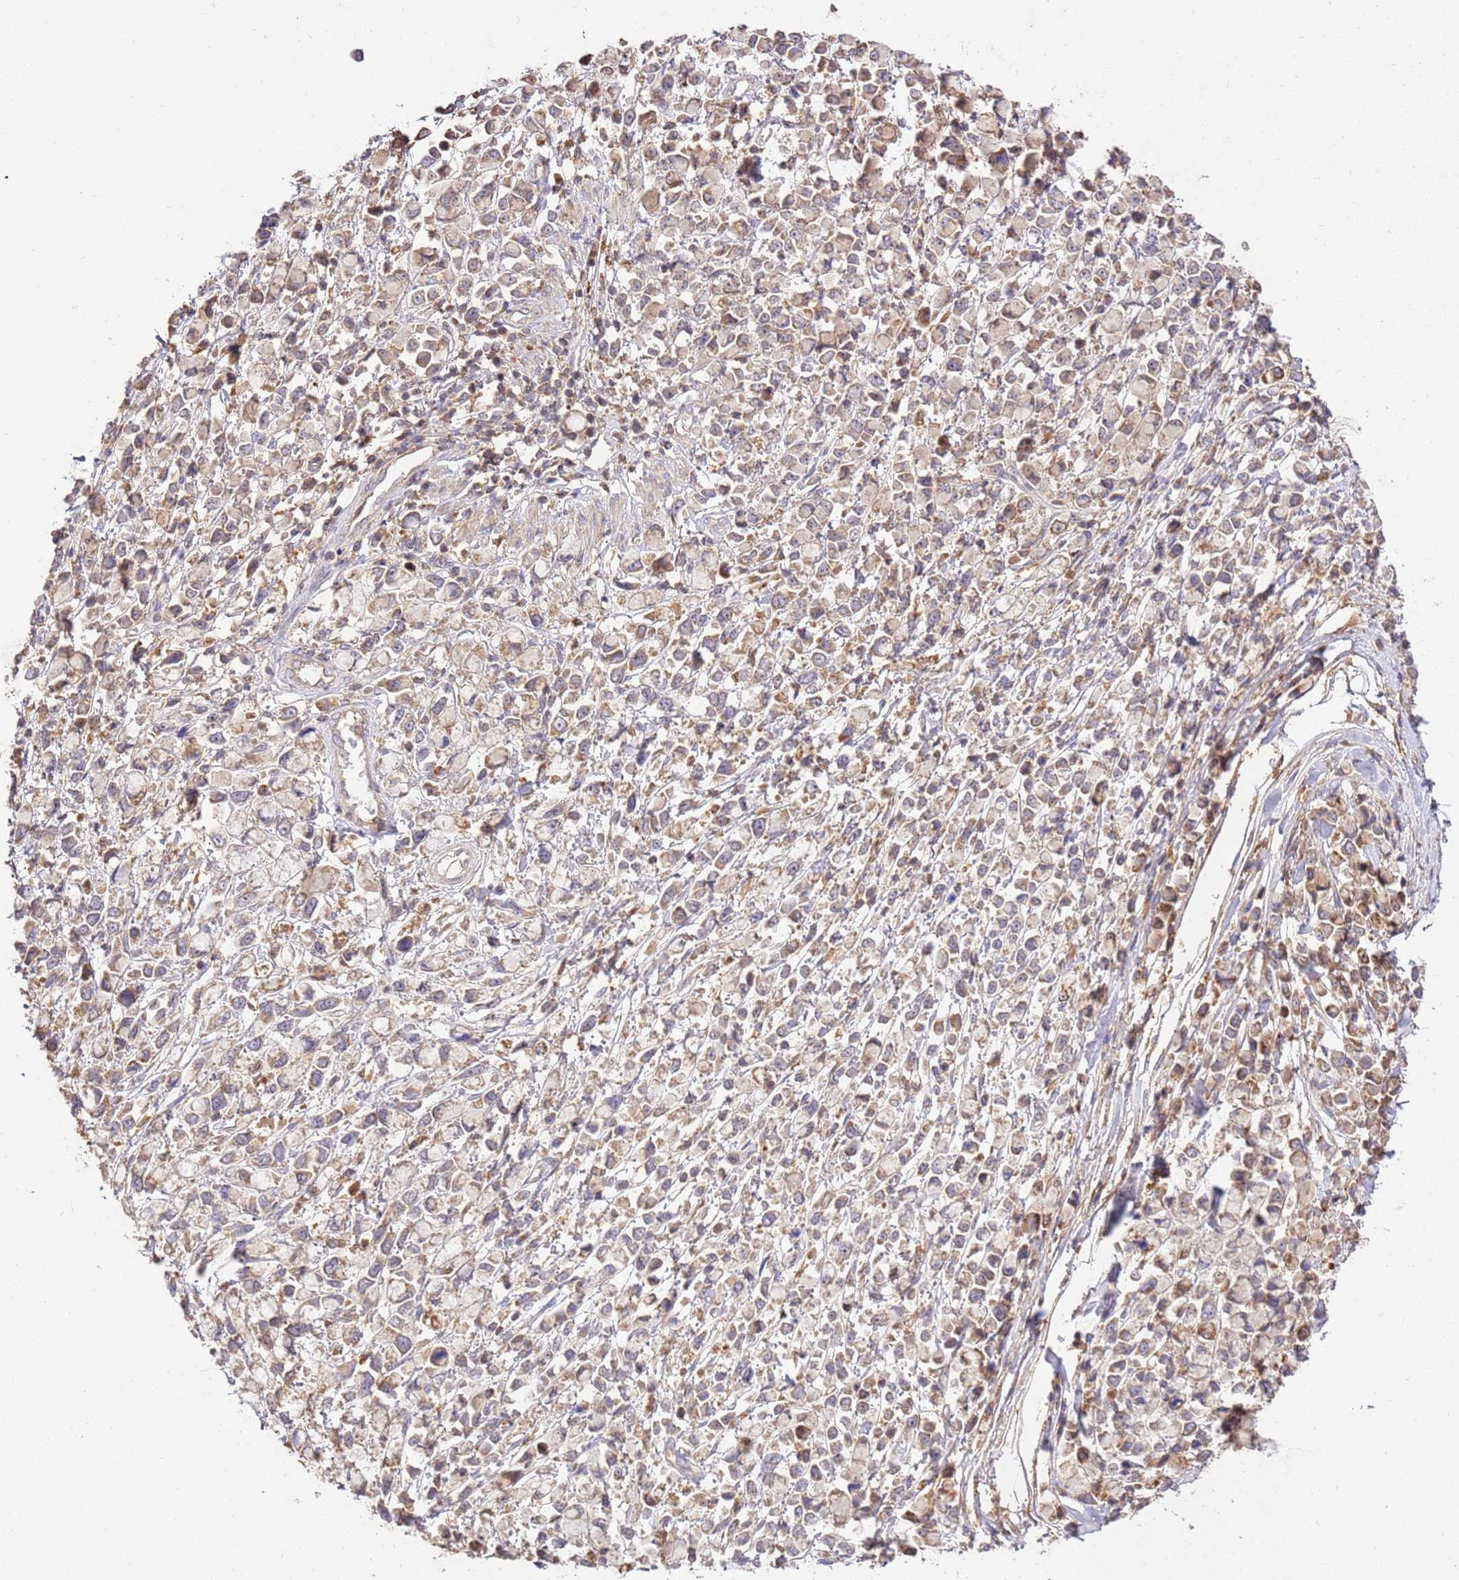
{"staining": {"intensity": "weak", "quantity": "25%-75%", "location": "cytoplasmic/membranous"}, "tissue": "stomach cancer", "cell_type": "Tumor cells", "image_type": "cancer", "snomed": [{"axis": "morphology", "description": "Adenocarcinoma, NOS"}, {"axis": "topography", "description": "Stomach"}], "caption": "Immunohistochemical staining of adenocarcinoma (stomach) reveals weak cytoplasmic/membranous protein staining in approximately 25%-75% of tumor cells. (DAB IHC, brown staining for protein, blue staining for nuclei).", "gene": "LRRC28", "patient": {"sex": "female", "age": 81}}